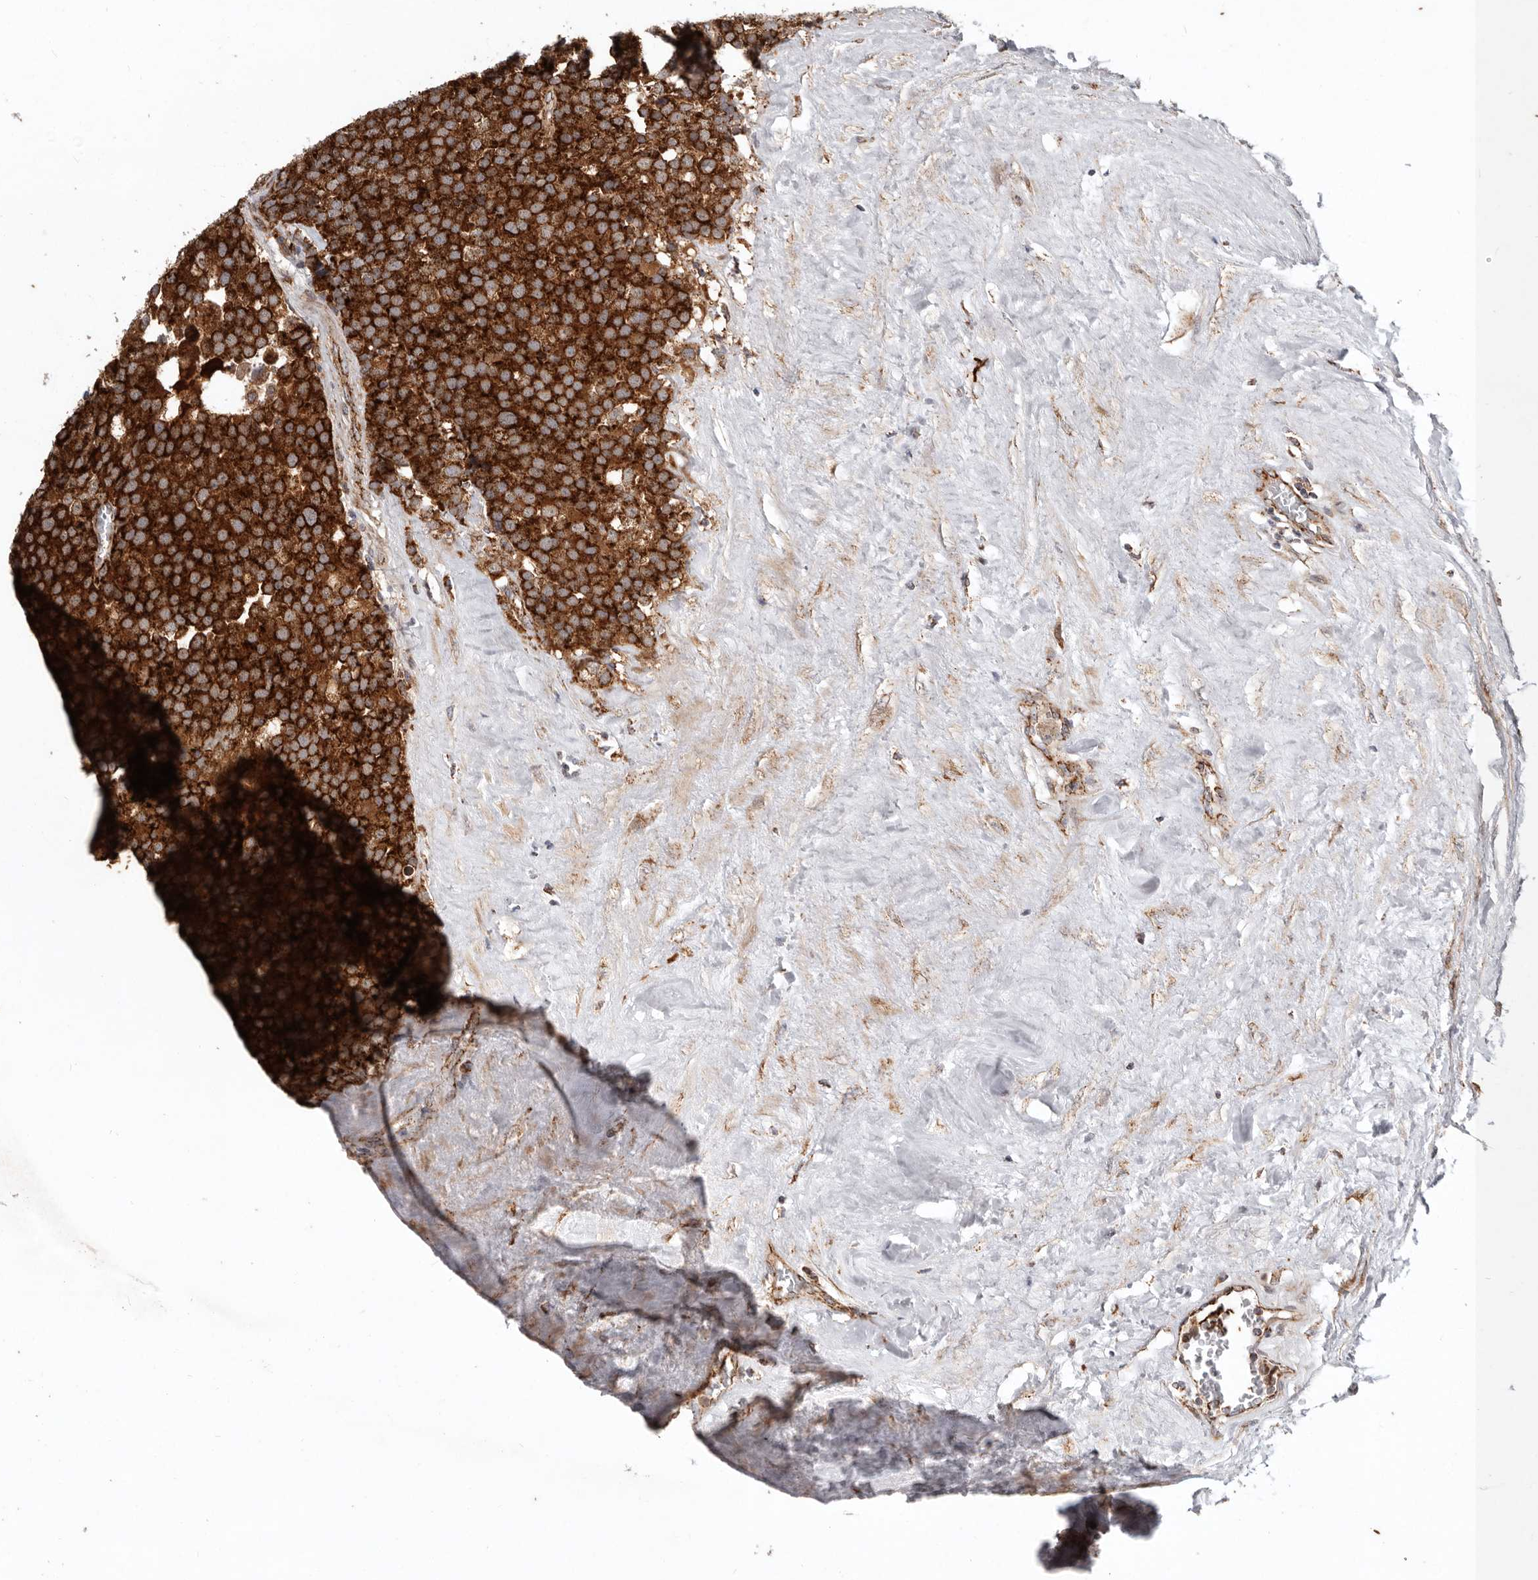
{"staining": {"intensity": "strong", "quantity": ">75%", "location": "cytoplasmic/membranous"}, "tissue": "testis cancer", "cell_type": "Tumor cells", "image_type": "cancer", "snomed": [{"axis": "morphology", "description": "Seminoma, NOS"}, {"axis": "topography", "description": "Testis"}], "caption": "The immunohistochemical stain shows strong cytoplasmic/membranous staining in tumor cells of testis seminoma tissue.", "gene": "MRPS10", "patient": {"sex": "male", "age": 71}}